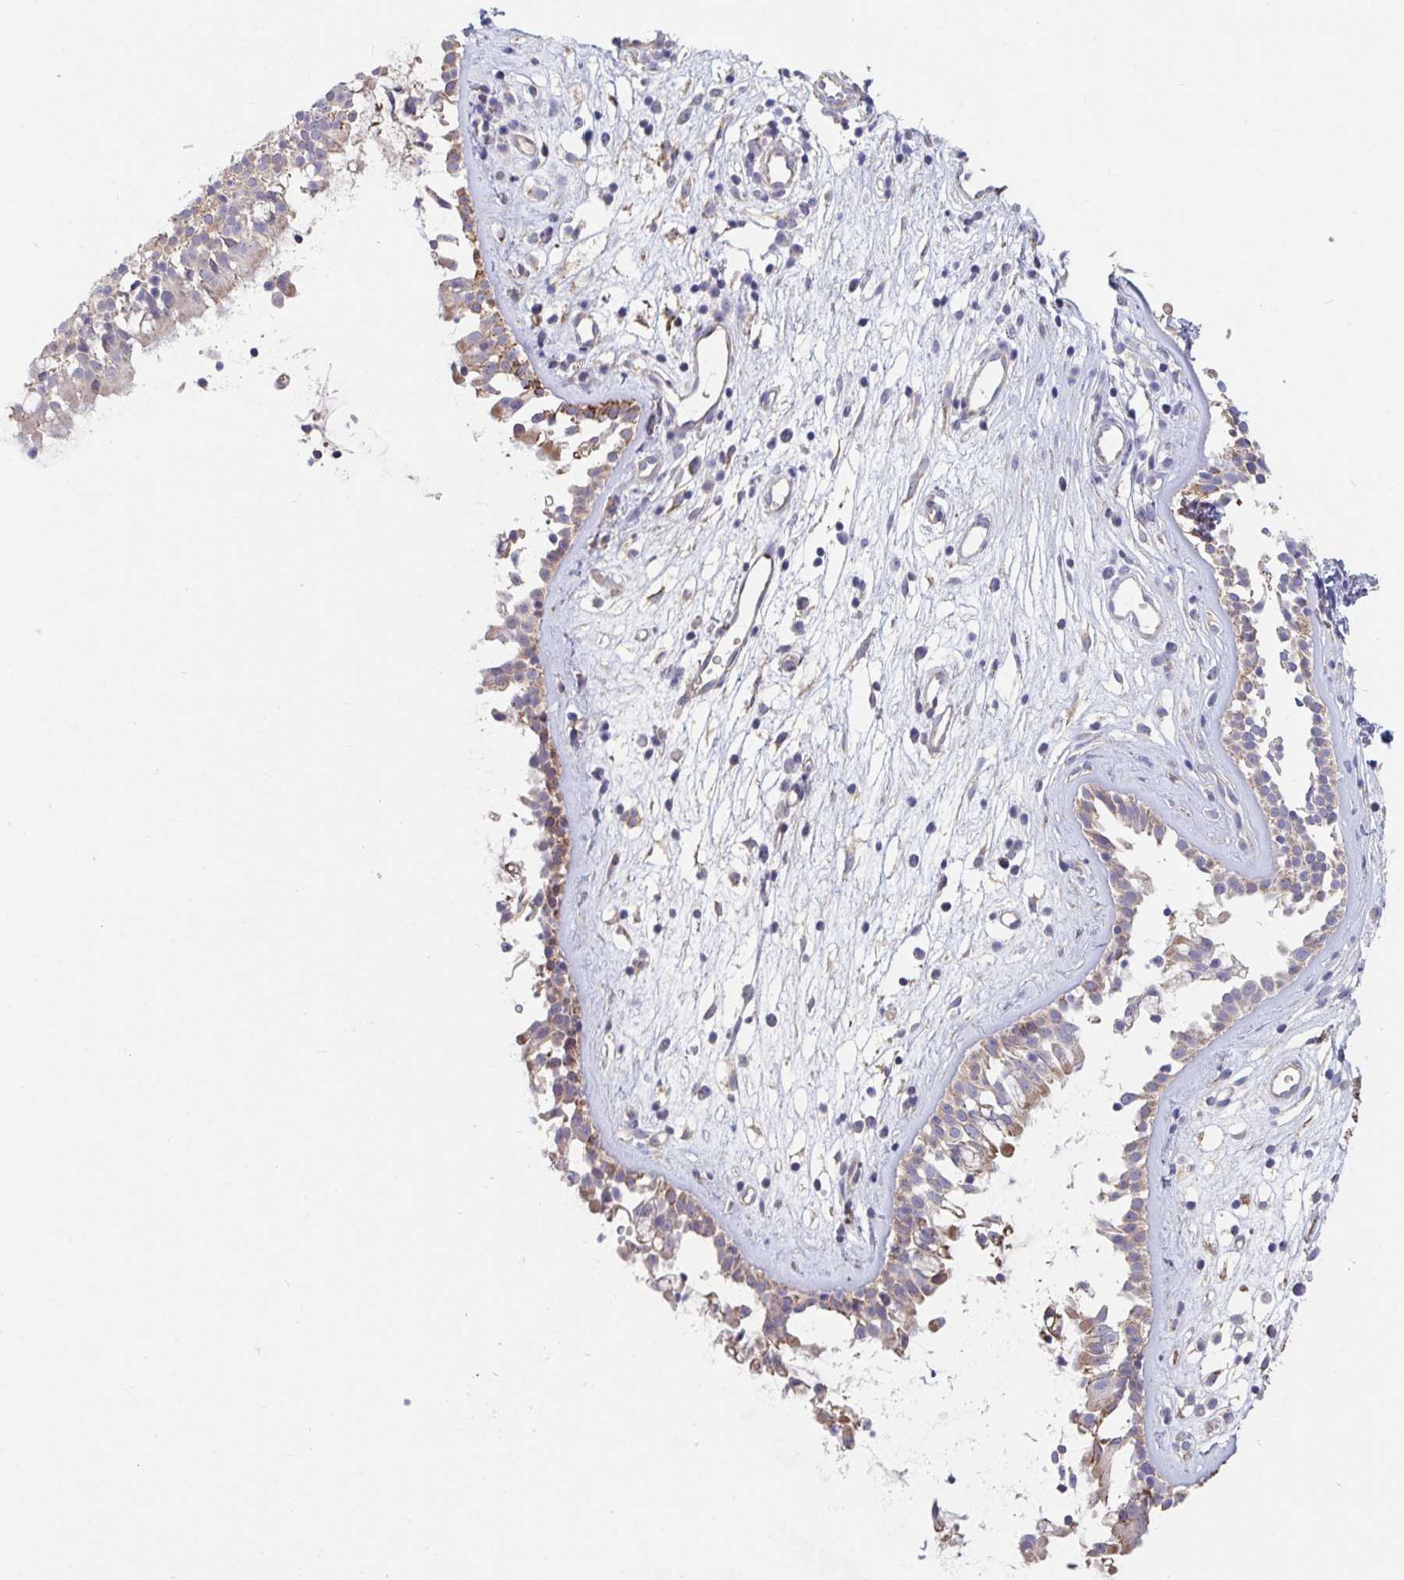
{"staining": {"intensity": "moderate", "quantity": "25%-75%", "location": "cytoplasmic/membranous"}, "tissue": "nasopharynx", "cell_type": "Respiratory epithelial cells", "image_type": "normal", "snomed": [{"axis": "morphology", "description": "Normal tissue, NOS"}, {"axis": "topography", "description": "Nasopharynx"}], "caption": "Immunohistochemical staining of normal nasopharynx reveals medium levels of moderate cytoplasmic/membranous expression in approximately 25%-75% of respiratory epithelial cells.", "gene": "FAM156A", "patient": {"sex": "male", "age": 32}}